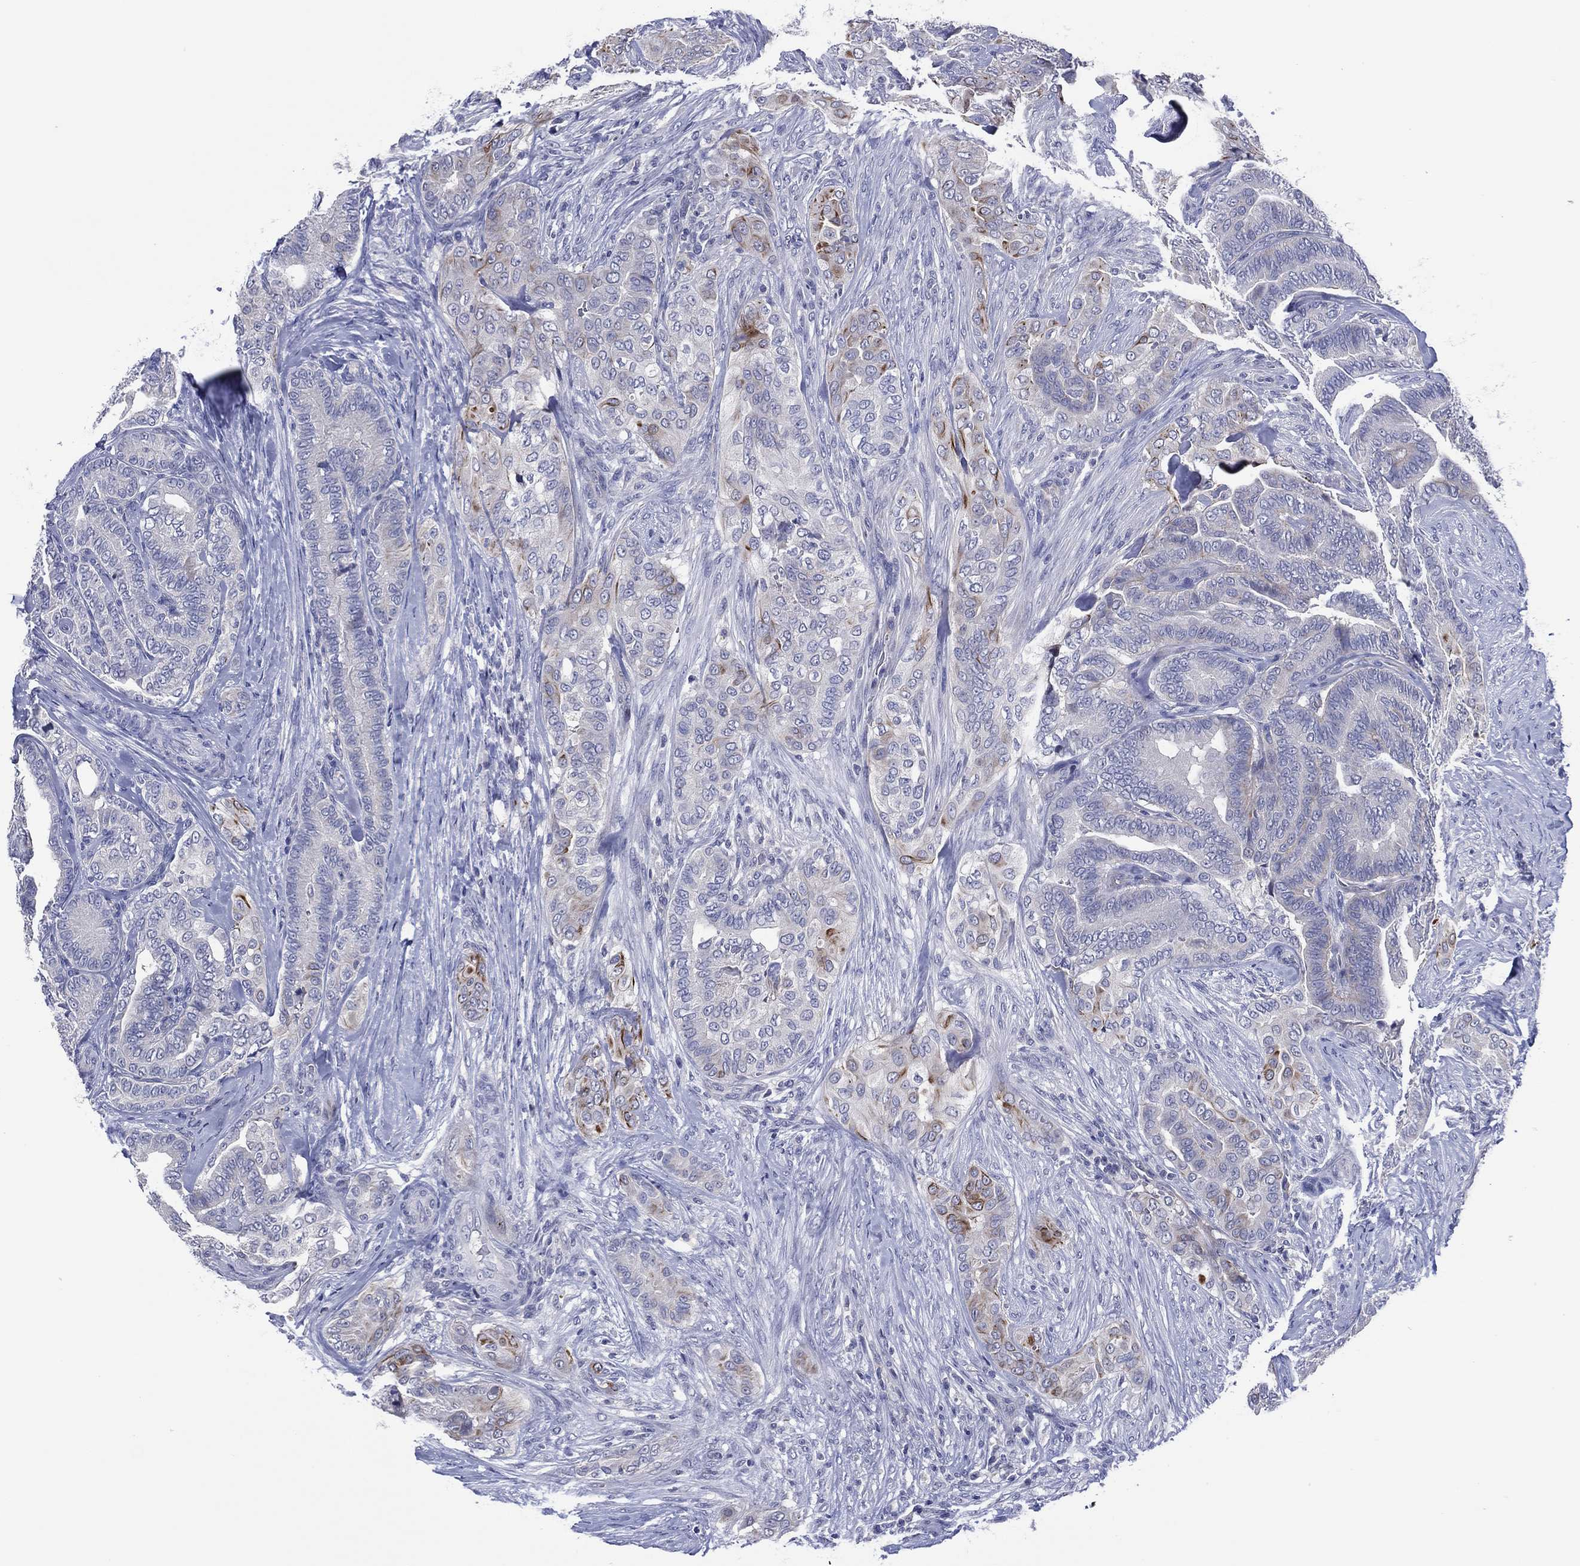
{"staining": {"intensity": "moderate", "quantity": "<25%", "location": "cytoplasmic/membranous"}, "tissue": "thyroid cancer", "cell_type": "Tumor cells", "image_type": "cancer", "snomed": [{"axis": "morphology", "description": "Papillary adenocarcinoma, NOS"}, {"axis": "topography", "description": "Thyroid gland"}], "caption": "Immunohistochemistry micrograph of neoplastic tissue: thyroid cancer (papillary adenocarcinoma) stained using immunohistochemistry displays low levels of moderate protein expression localized specifically in the cytoplasmic/membranous of tumor cells, appearing as a cytoplasmic/membranous brown color.", "gene": "TRIM31", "patient": {"sex": "male", "age": 61}}